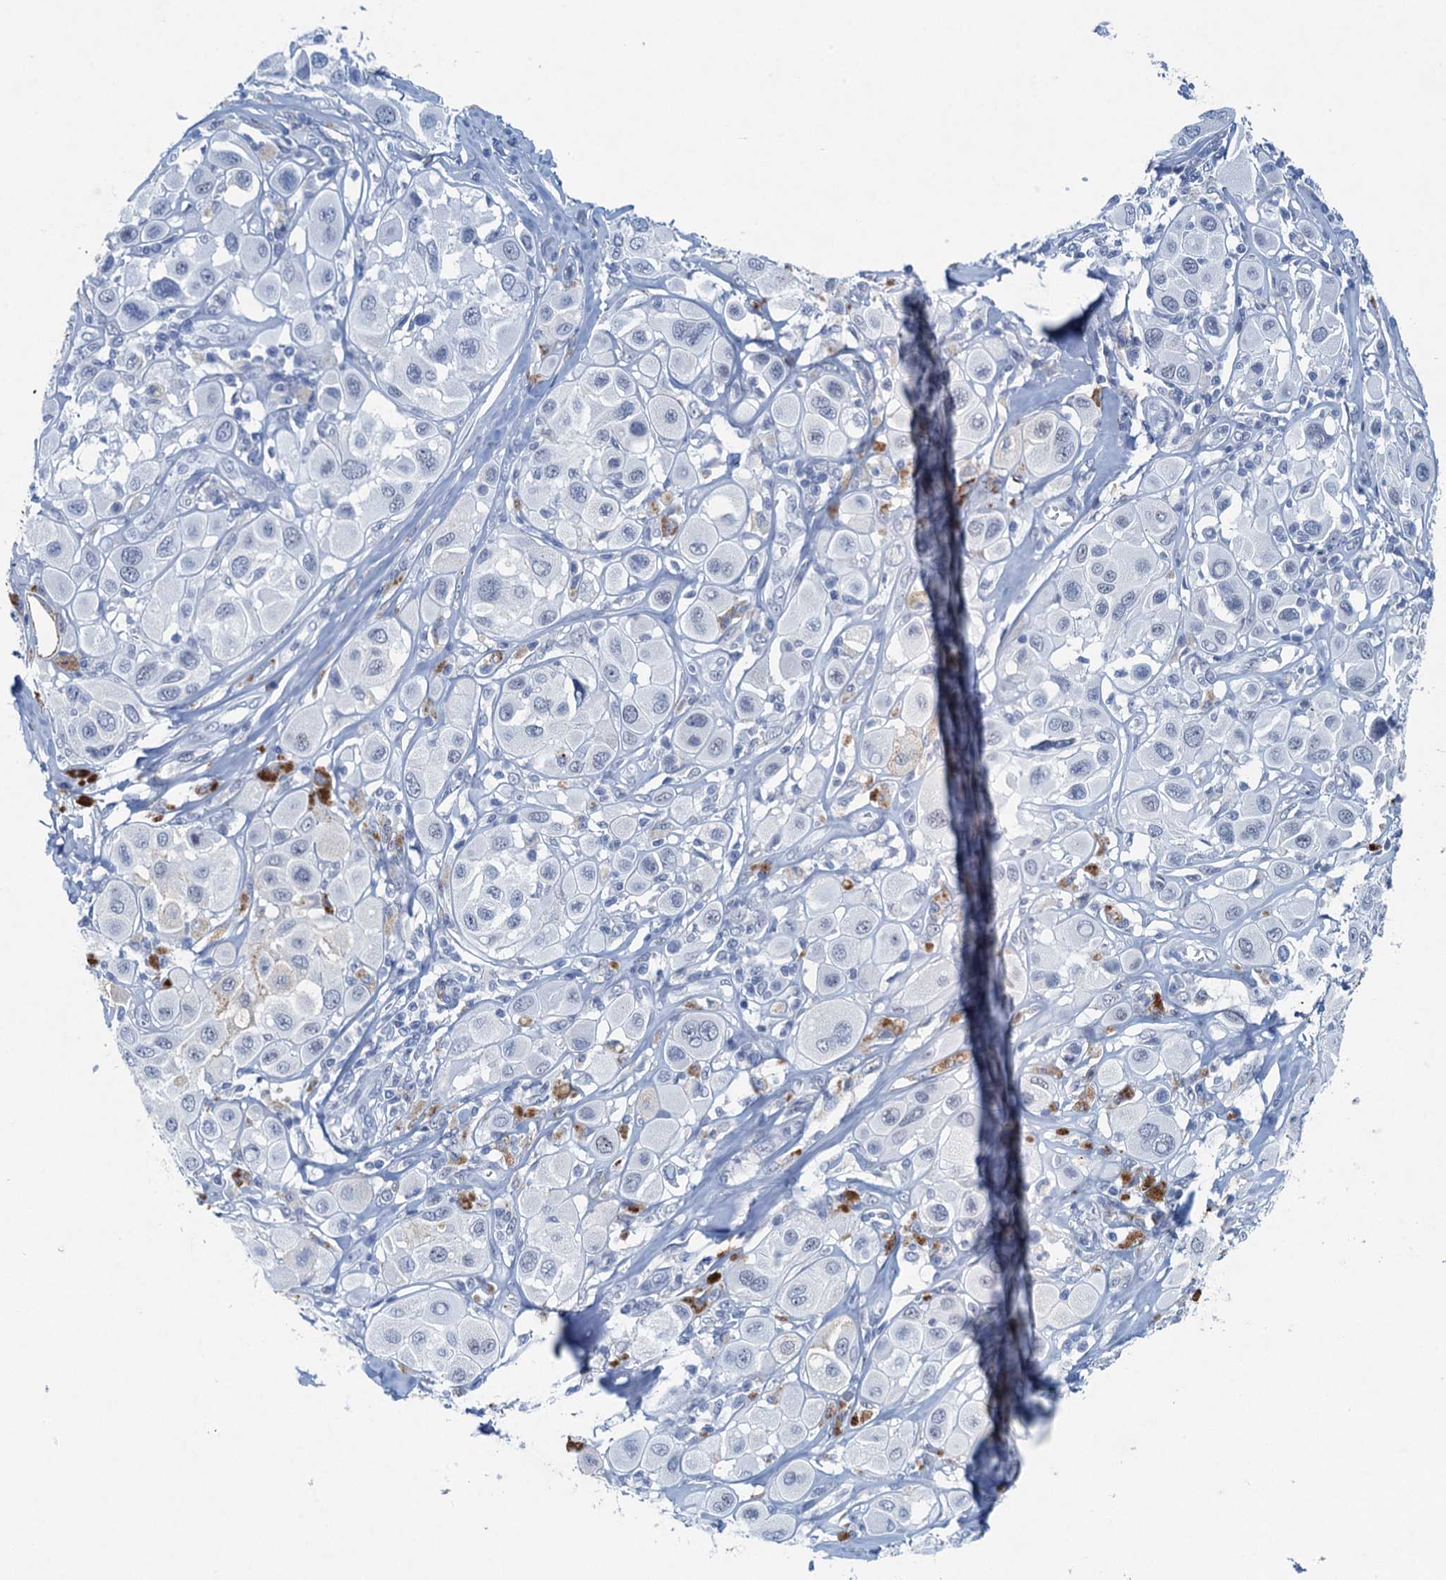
{"staining": {"intensity": "negative", "quantity": "none", "location": "none"}, "tissue": "melanoma", "cell_type": "Tumor cells", "image_type": "cancer", "snomed": [{"axis": "morphology", "description": "Malignant melanoma, Metastatic site"}, {"axis": "topography", "description": "Skin"}], "caption": "Immunohistochemistry of human malignant melanoma (metastatic site) reveals no positivity in tumor cells.", "gene": "HAPSTR1", "patient": {"sex": "male", "age": 41}}